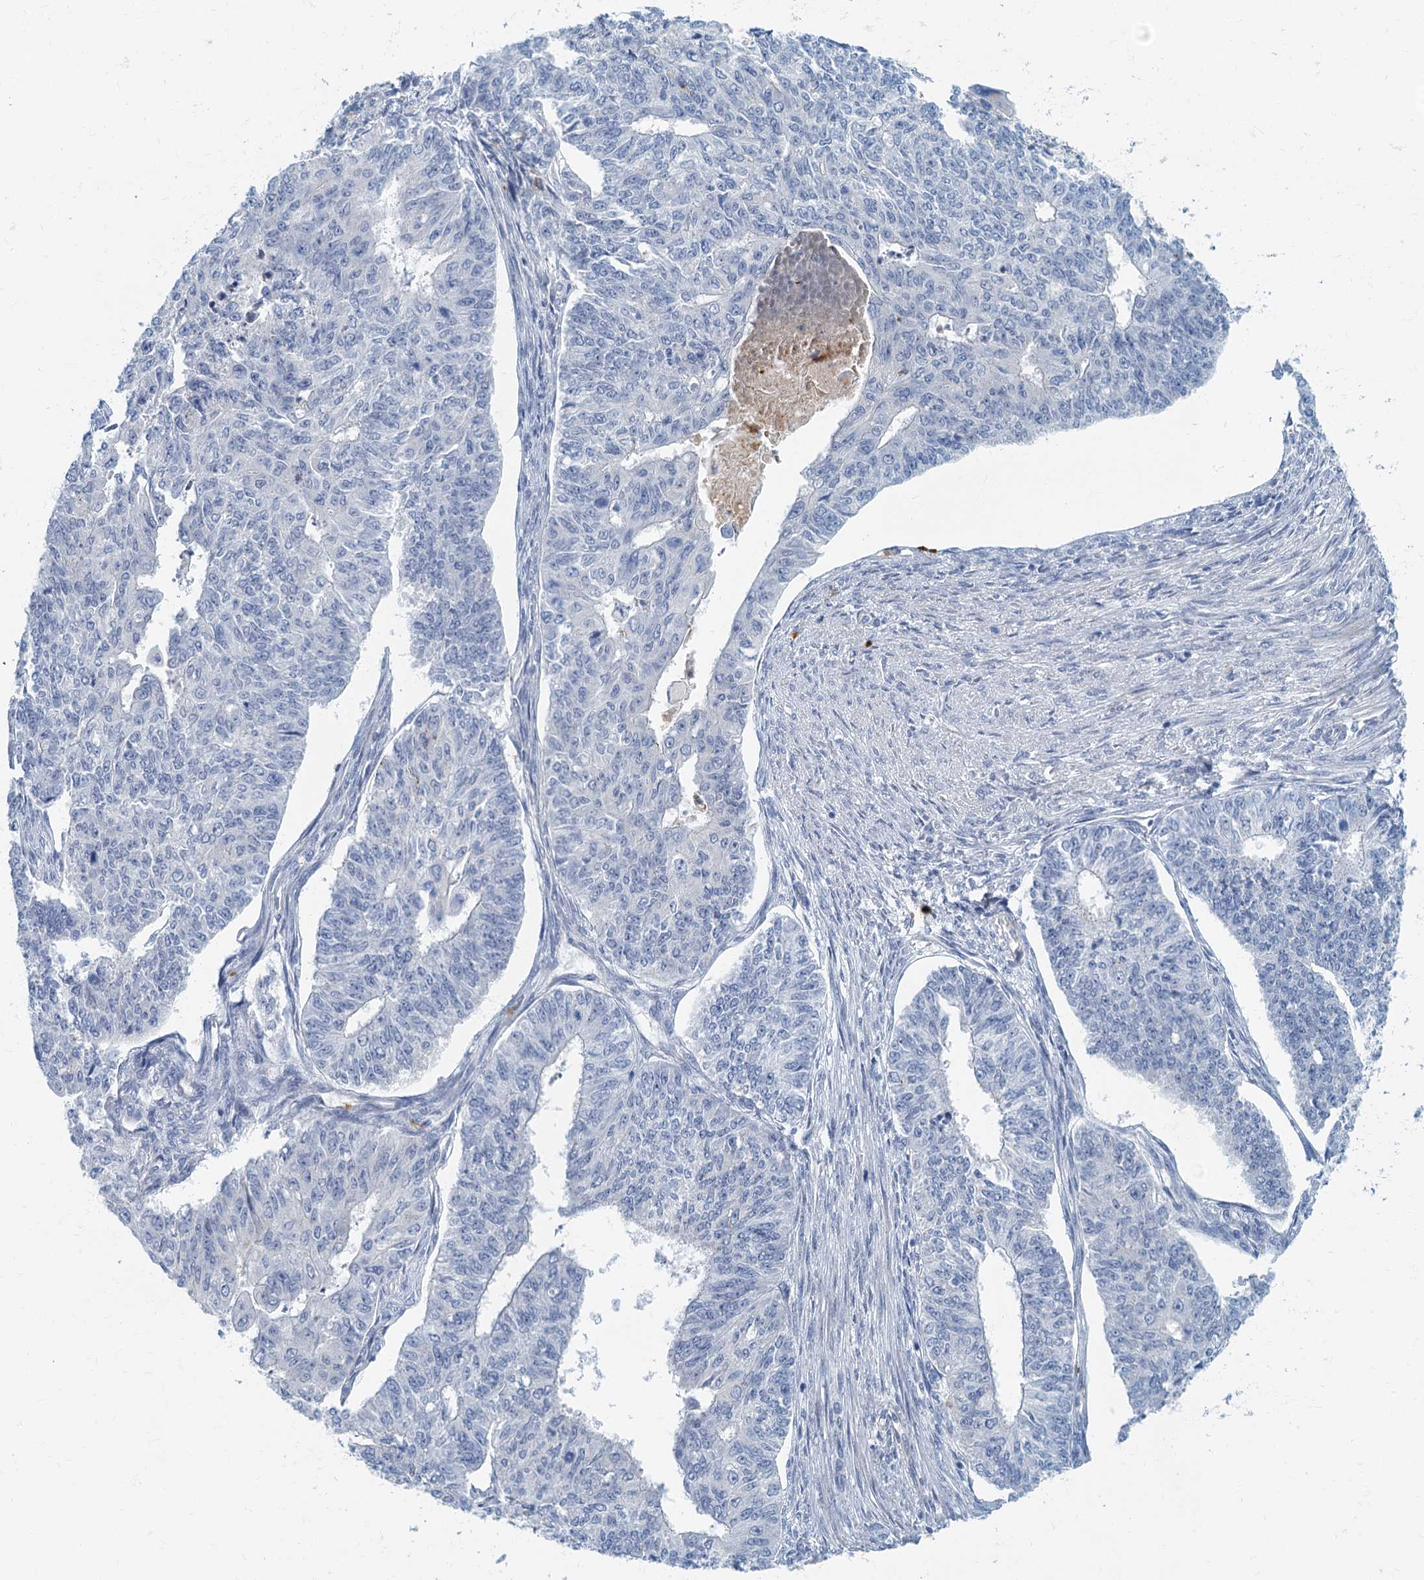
{"staining": {"intensity": "negative", "quantity": "none", "location": "none"}, "tissue": "endometrial cancer", "cell_type": "Tumor cells", "image_type": "cancer", "snomed": [{"axis": "morphology", "description": "Adenocarcinoma, NOS"}, {"axis": "topography", "description": "Endometrium"}], "caption": "This image is of endometrial adenocarcinoma stained with IHC to label a protein in brown with the nuclei are counter-stained blue. There is no positivity in tumor cells.", "gene": "ANKDD1A", "patient": {"sex": "female", "age": 32}}